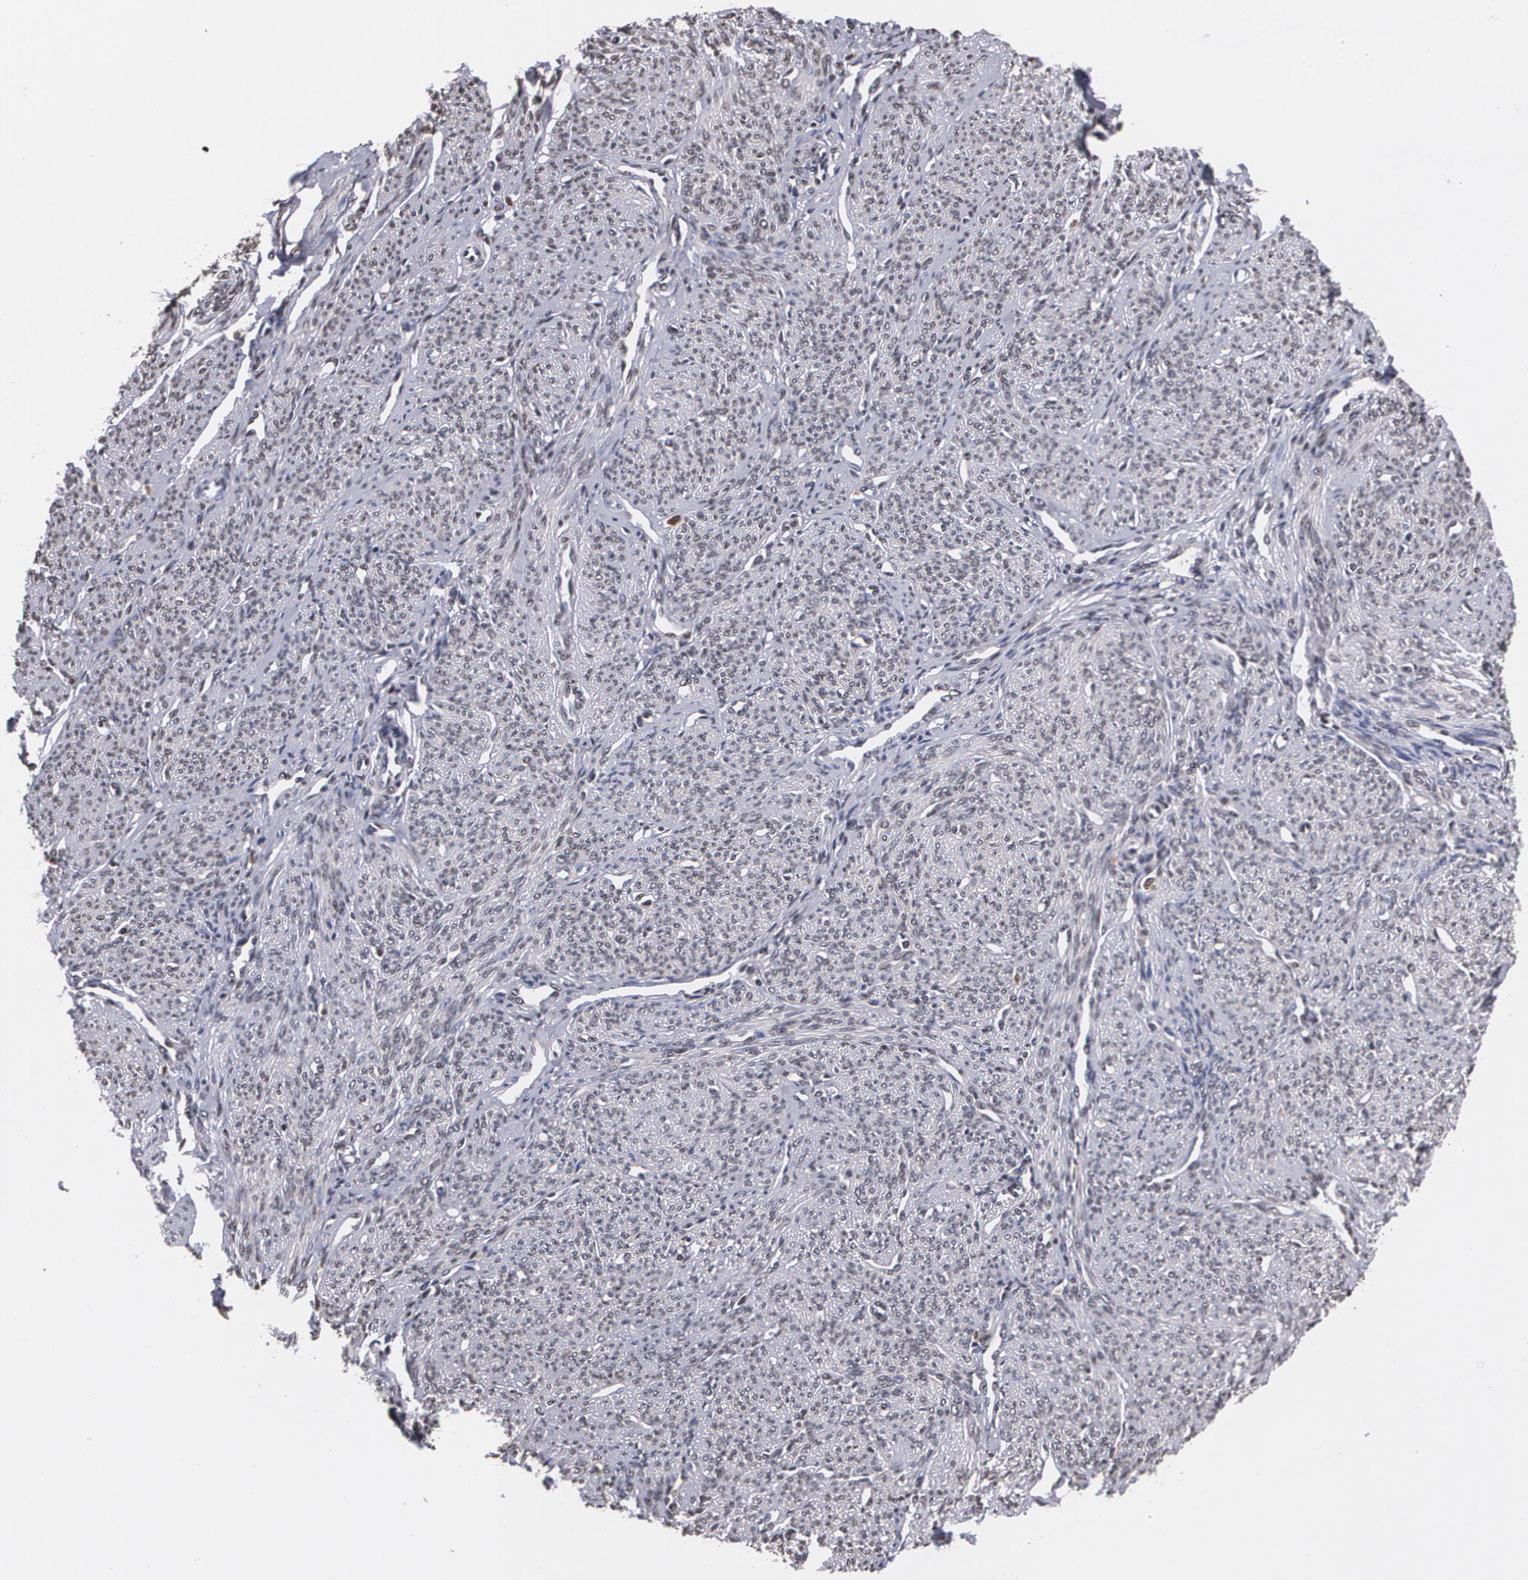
{"staining": {"intensity": "negative", "quantity": "none", "location": "none"}, "tissue": "smooth muscle", "cell_type": "Smooth muscle cells", "image_type": "normal", "snomed": [{"axis": "morphology", "description": "Normal tissue, NOS"}, {"axis": "topography", "description": "Cervix"}, {"axis": "topography", "description": "Endometrium"}], "caption": "Immunohistochemistry image of unremarkable smooth muscle: smooth muscle stained with DAB (3,3'-diaminobenzidine) shows no significant protein expression in smooth muscle cells. (DAB IHC, high magnification).", "gene": "MVP", "patient": {"sex": "female", "age": 65}}